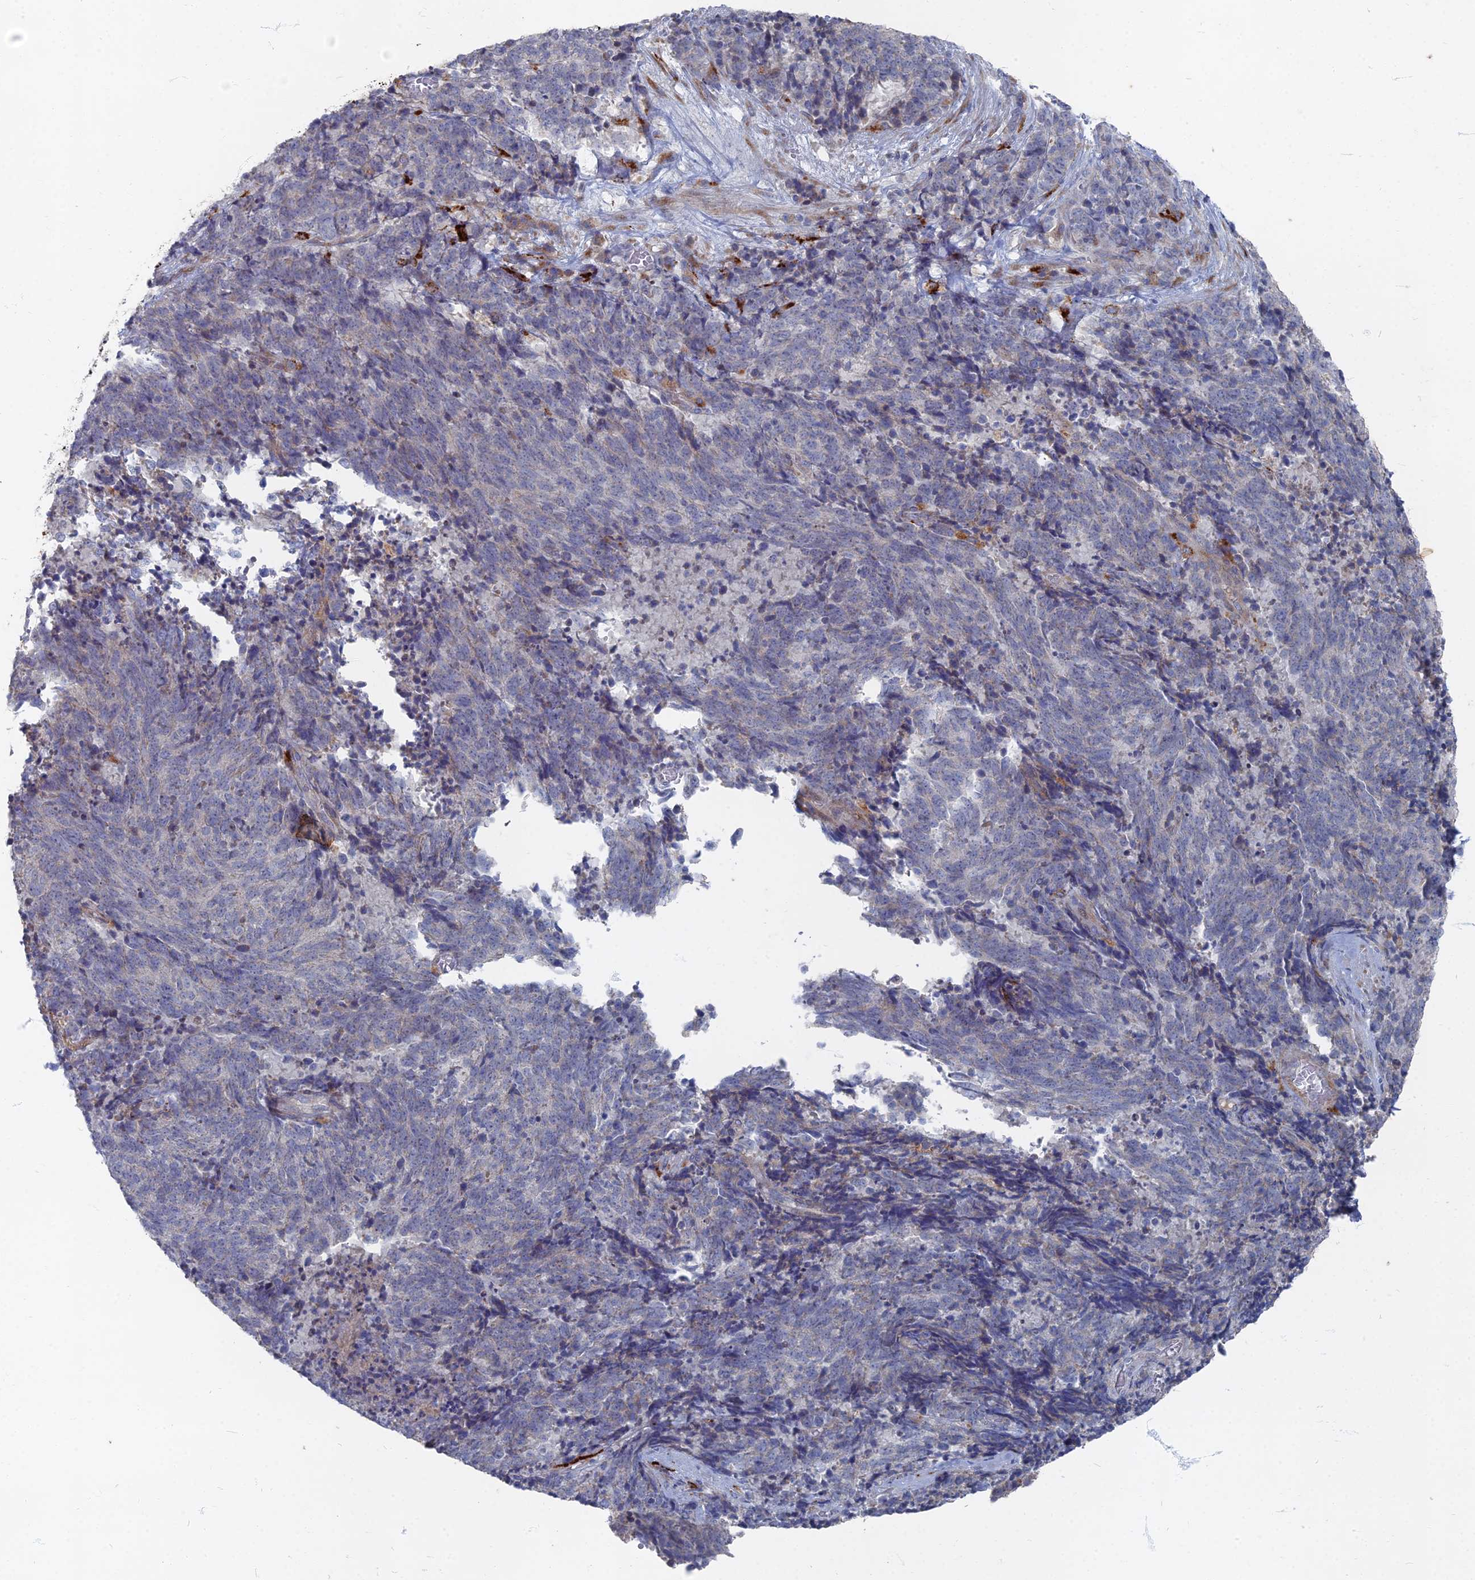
{"staining": {"intensity": "weak", "quantity": "<25%", "location": "cytoplasmic/membranous"}, "tissue": "cervical cancer", "cell_type": "Tumor cells", "image_type": "cancer", "snomed": [{"axis": "morphology", "description": "Squamous cell carcinoma, NOS"}, {"axis": "topography", "description": "Cervix"}], "caption": "This photomicrograph is of cervical cancer stained with IHC to label a protein in brown with the nuclei are counter-stained blue. There is no expression in tumor cells.", "gene": "TMEM128", "patient": {"sex": "female", "age": 29}}